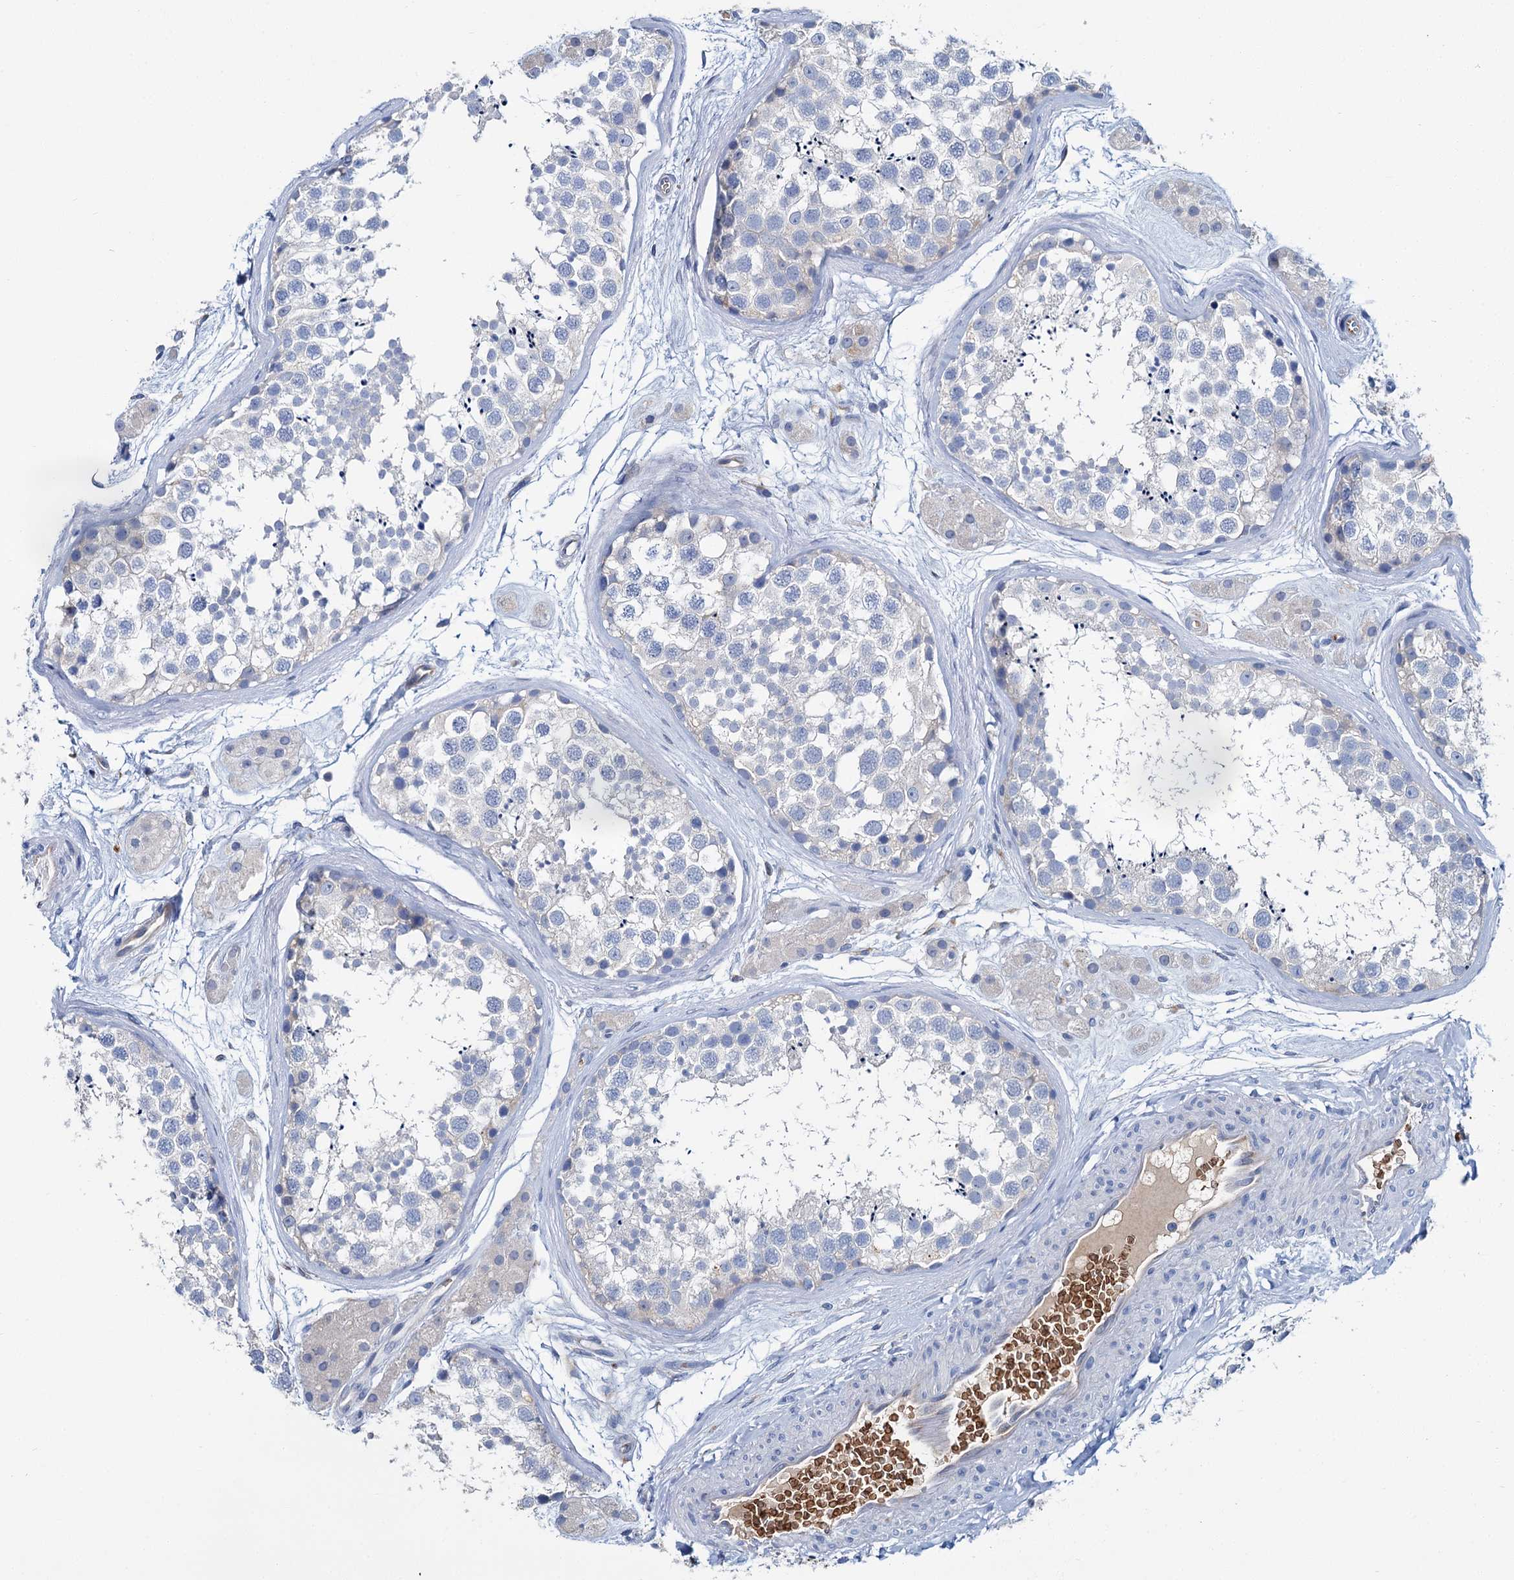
{"staining": {"intensity": "negative", "quantity": "none", "location": "none"}, "tissue": "testis", "cell_type": "Cells in seminiferous ducts", "image_type": "normal", "snomed": [{"axis": "morphology", "description": "Normal tissue, NOS"}, {"axis": "topography", "description": "Testis"}], "caption": "Immunohistochemistry (IHC) micrograph of benign human testis stained for a protein (brown), which exhibits no positivity in cells in seminiferous ducts. Brightfield microscopy of IHC stained with DAB (3,3'-diaminobenzidine) (brown) and hematoxylin (blue), captured at high magnification.", "gene": "ATG2A", "patient": {"sex": "male", "age": 56}}